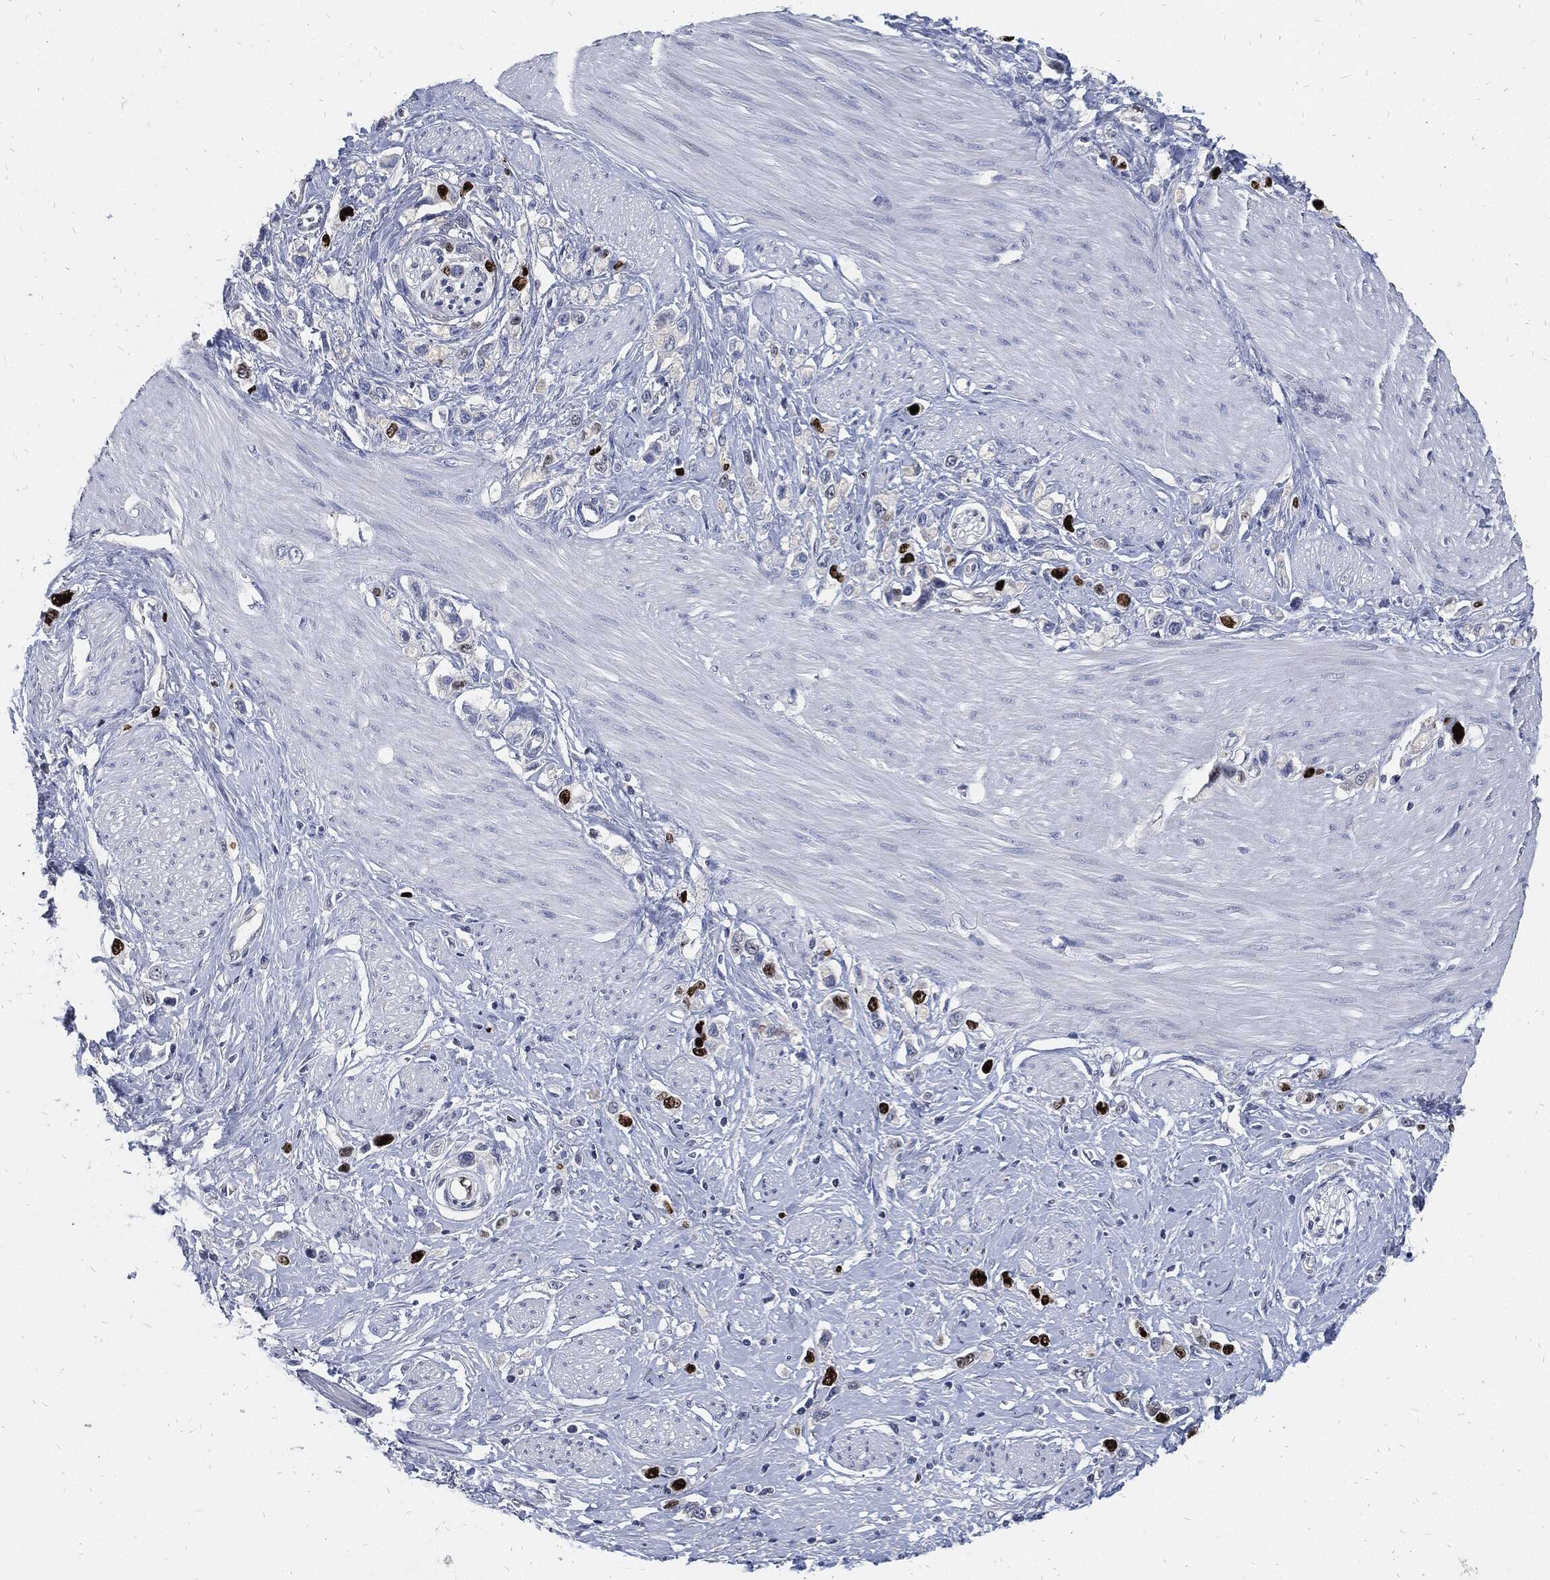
{"staining": {"intensity": "strong", "quantity": "<25%", "location": "nuclear"}, "tissue": "stomach cancer", "cell_type": "Tumor cells", "image_type": "cancer", "snomed": [{"axis": "morphology", "description": "Normal tissue, NOS"}, {"axis": "morphology", "description": "Adenocarcinoma, NOS"}, {"axis": "morphology", "description": "Adenocarcinoma, High grade"}, {"axis": "topography", "description": "Stomach, upper"}, {"axis": "topography", "description": "Stomach"}], "caption": "A medium amount of strong nuclear staining is identified in approximately <25% of tumor cells in adenocarcinoma (stomach) tissue.", "gene": "MKI67", "patient": {"sex": "female", "age": 65}}